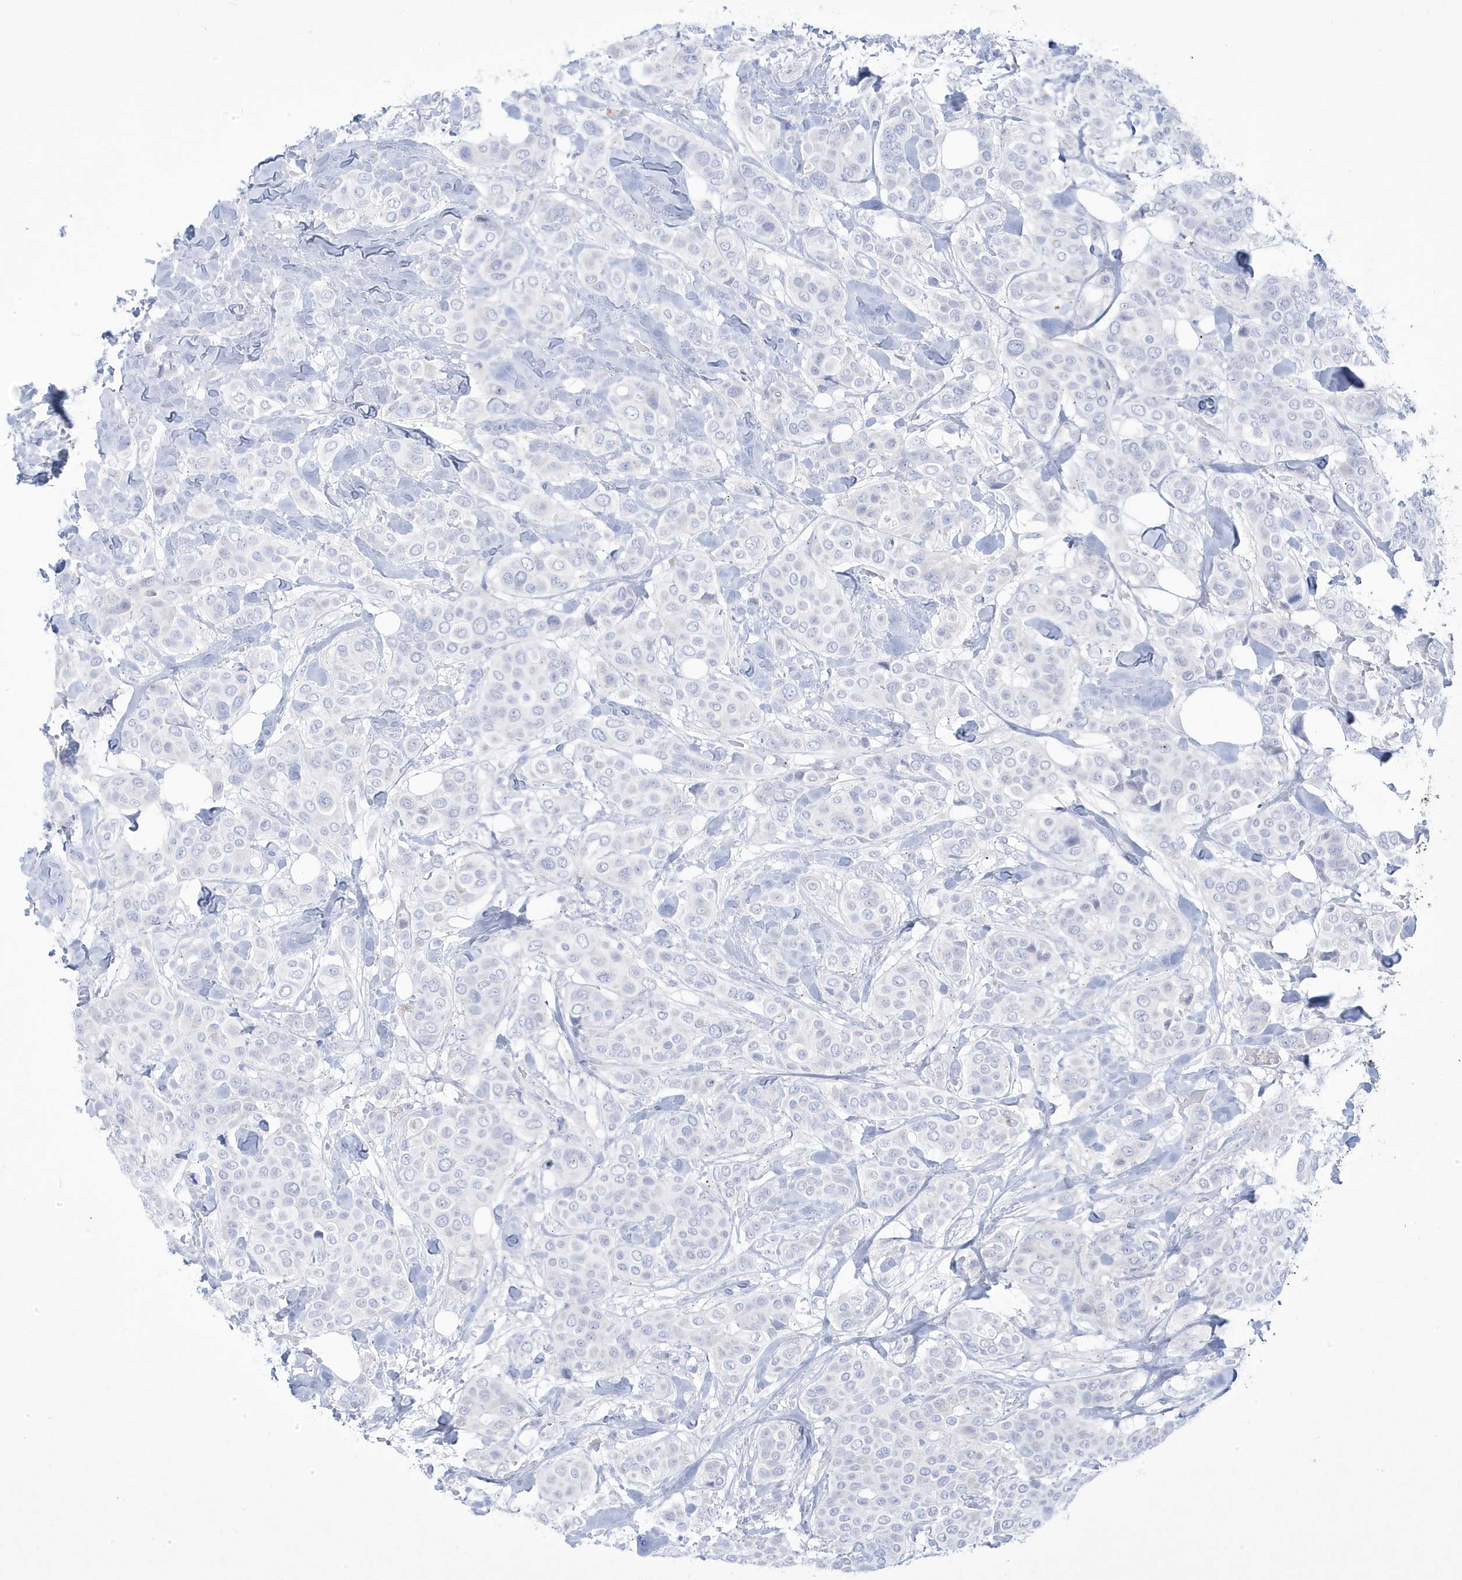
{"staining": {"intensity": "negative", "quantity": "none", "location": "none"}, "tissue": "breast cancer", "cell_type": "Tumor cells", "image_type": "cancer", "snomed": [{"axis": "morphology", "description": "Lobular carcinoma"}, {"axis": "topography", "description": "Breast"}], "caption": "Tumor cells are negative for protein expression in human breast lobular carcinoma.", "gene": "ADAMTSL3", "patient": {"sex": "female", "age": 51}}